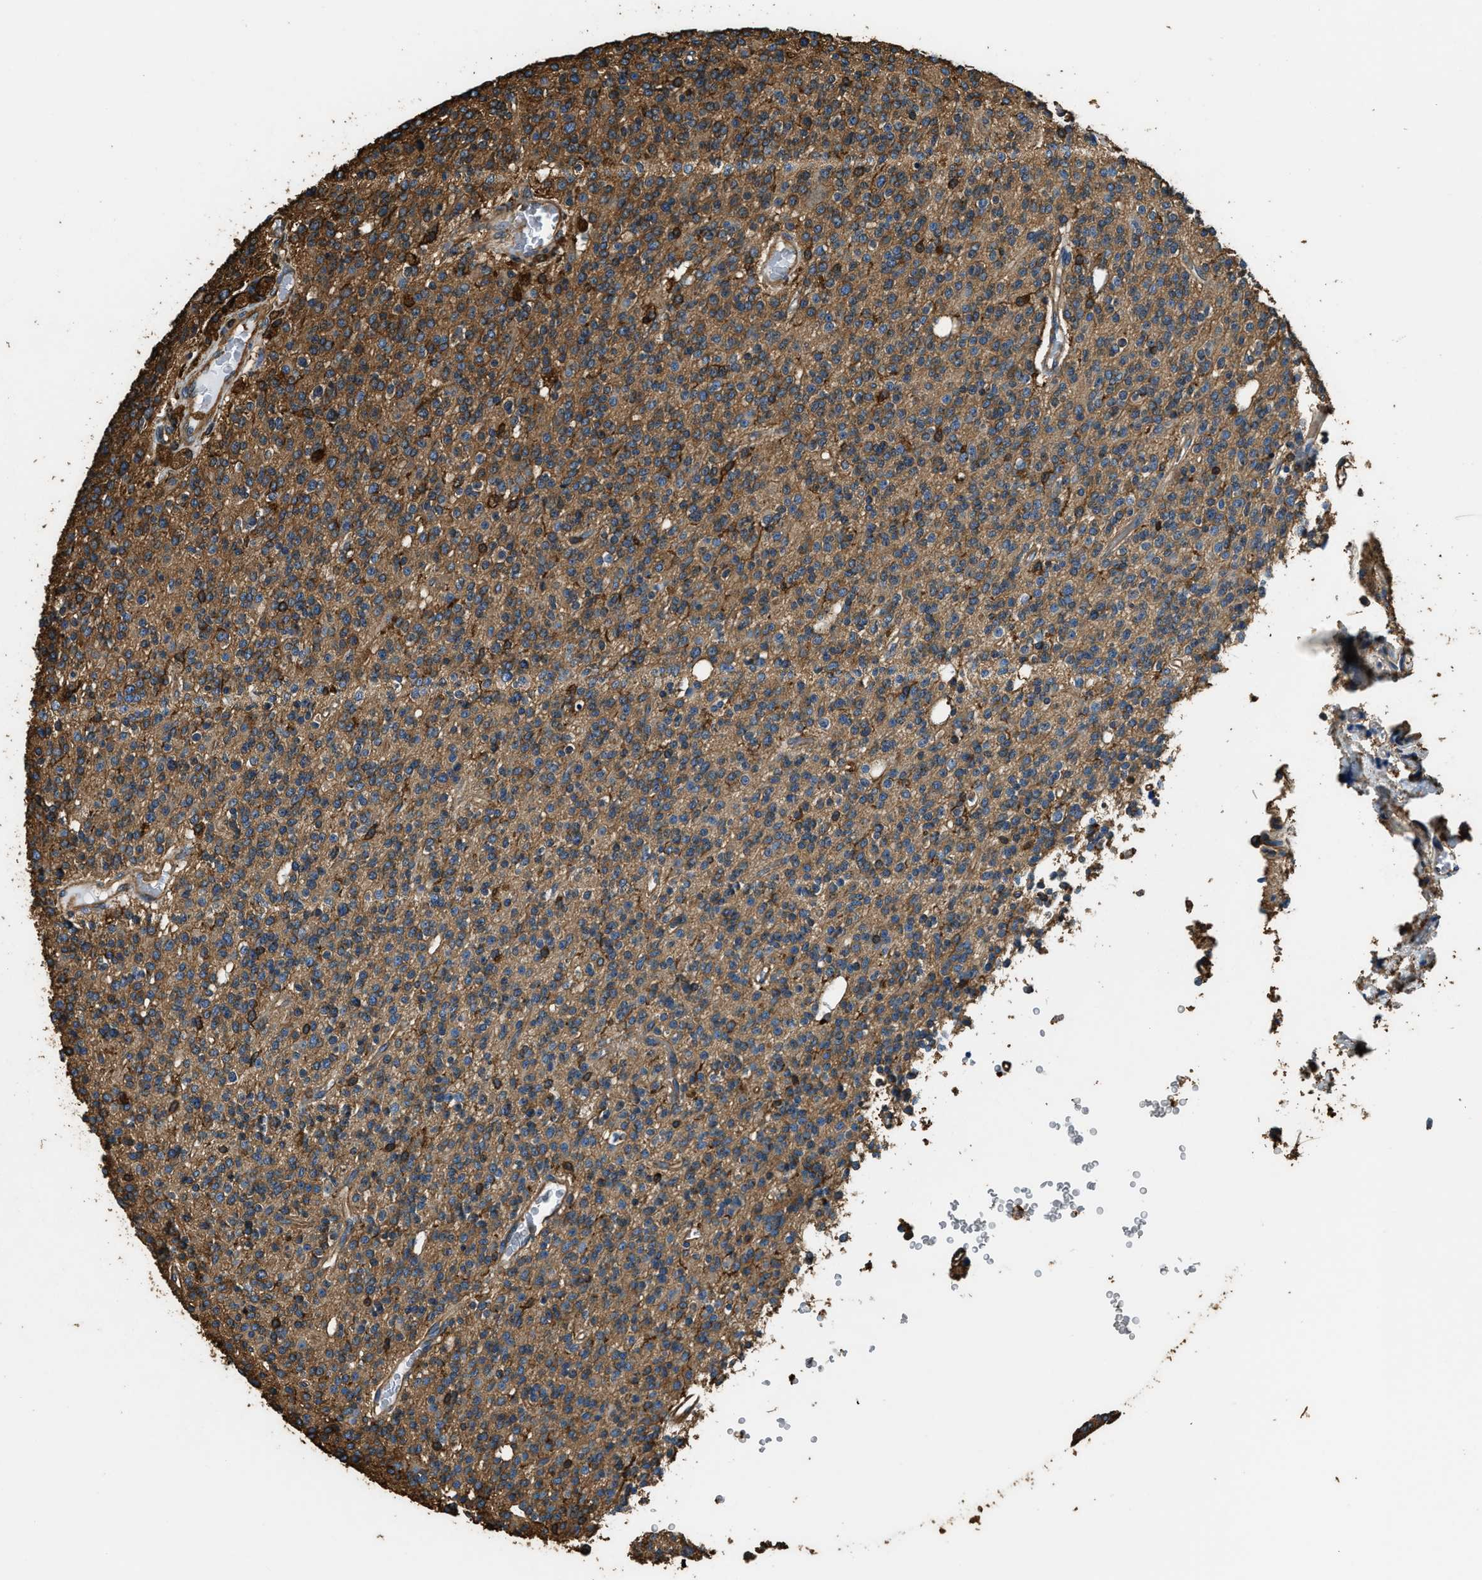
{"staining": {"intensity": "moderate", "quantity": ">75%", "location": "cytoplasmic/membranous"}, "tissue": "glioma", "cell_type": "Tumor cells", "image_type": "cancer", "snomed": [{"axis": "morphology", "description": "Glioma, malignant, High grade"}, {"axis": "topography", "description": "Brain"}], "caption": "Human malignant high-grade glioma stained with a protein marker displays moderate staining in tumor cells.", "gene": "ACCS", "patient": {"sex": "male", "age": 34}}